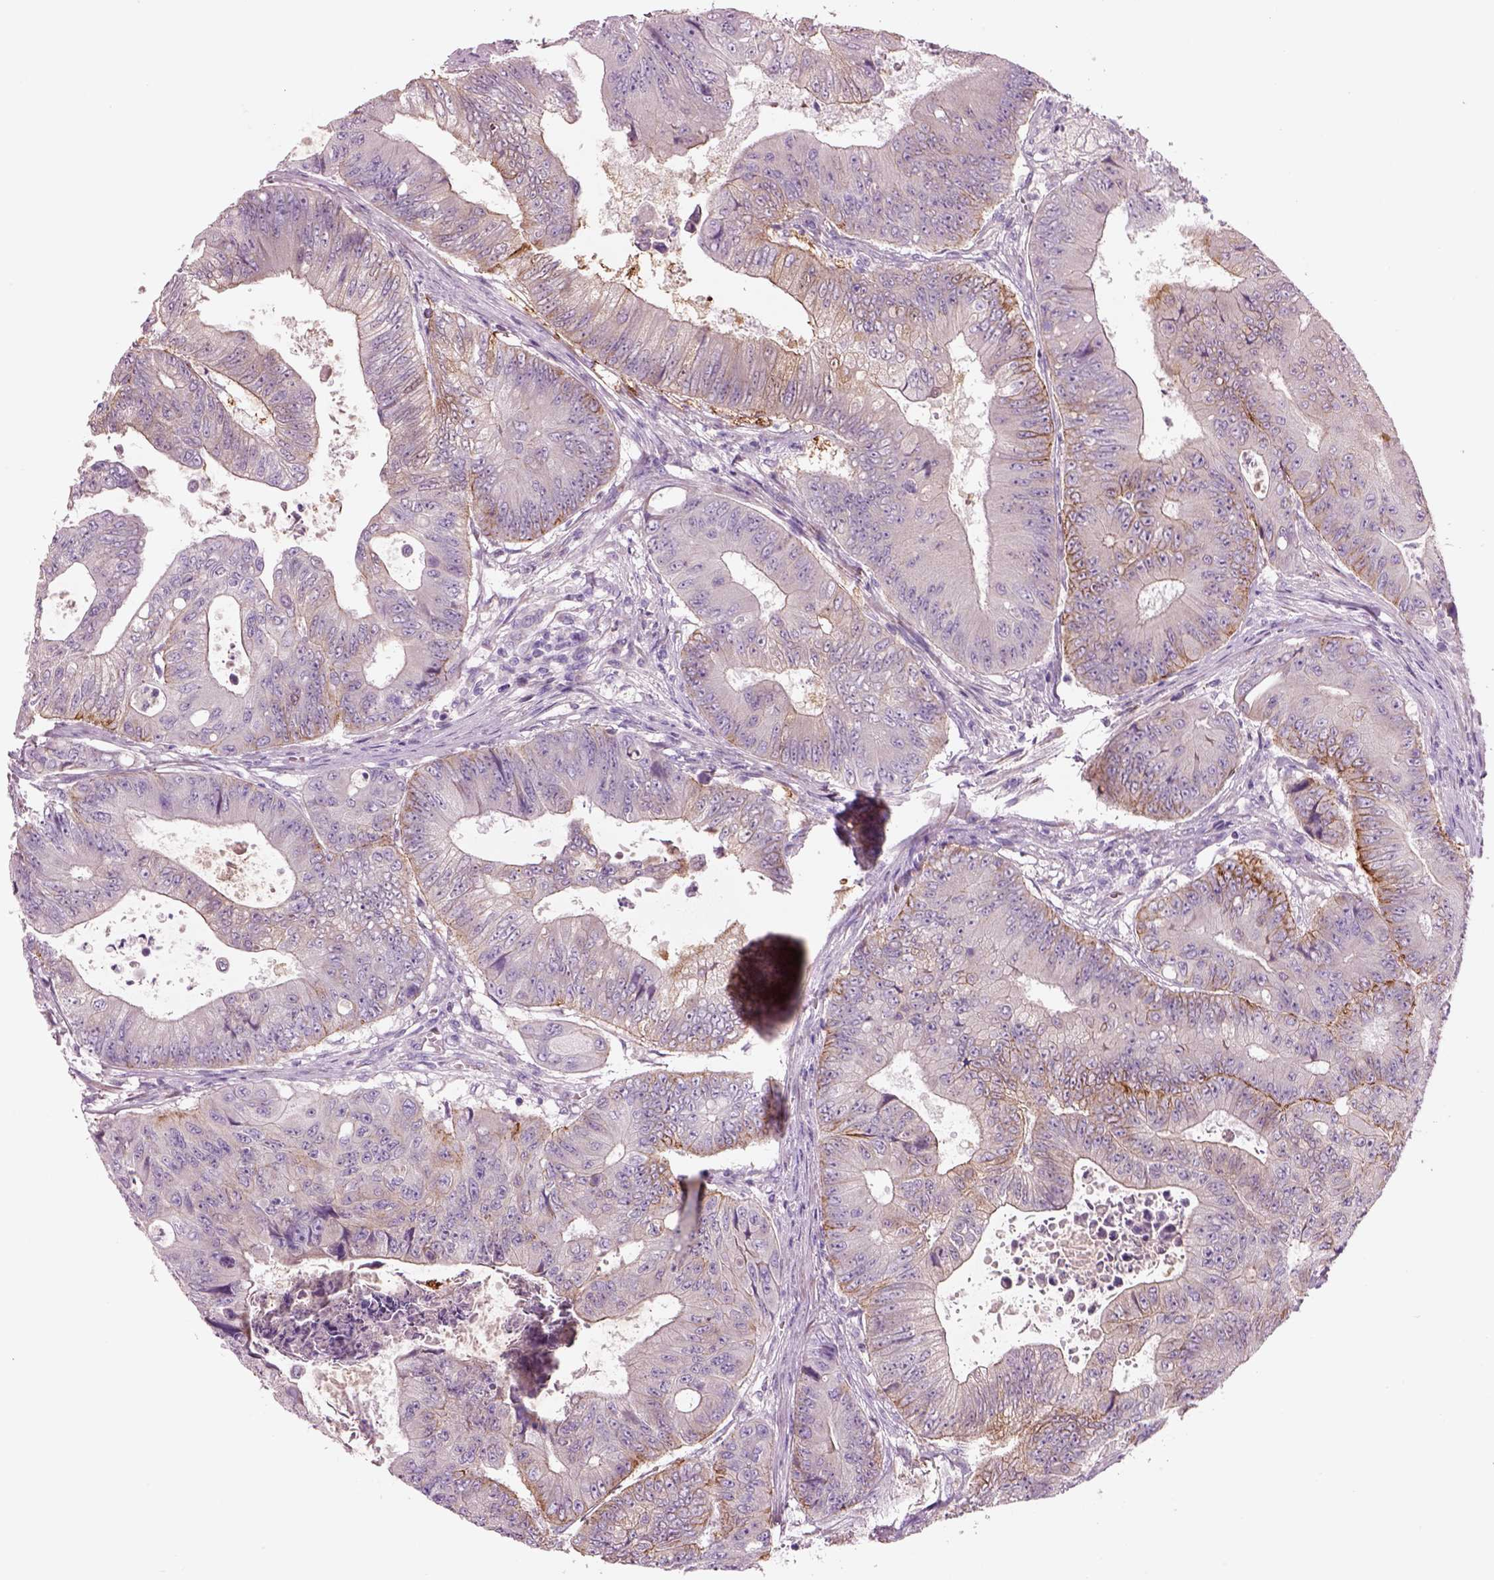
{"staining": {"intensity": "moderate", "quantity": "<25%", "location": "cytoplasmic/membranous"}, "tissue": "colorectal cancer", "cell_type": "Tumor cells", "image_type": "cancer", "snomed": [{"axis": "morphology", "description": "Adenocarcinoma, NOS"}, {"axis": "topography", "description": "Colon"}], "caption": "Immunohistochemistry histopathology image of adenocarcinoma (colorectal) stained for a protein (brown), which demonstrates low levels of moderate cytoplasmic/membranous staining in about <25% of tumor cells.", "gene": "PLPP7", "patient": {"sex": "female", "age": 48}}